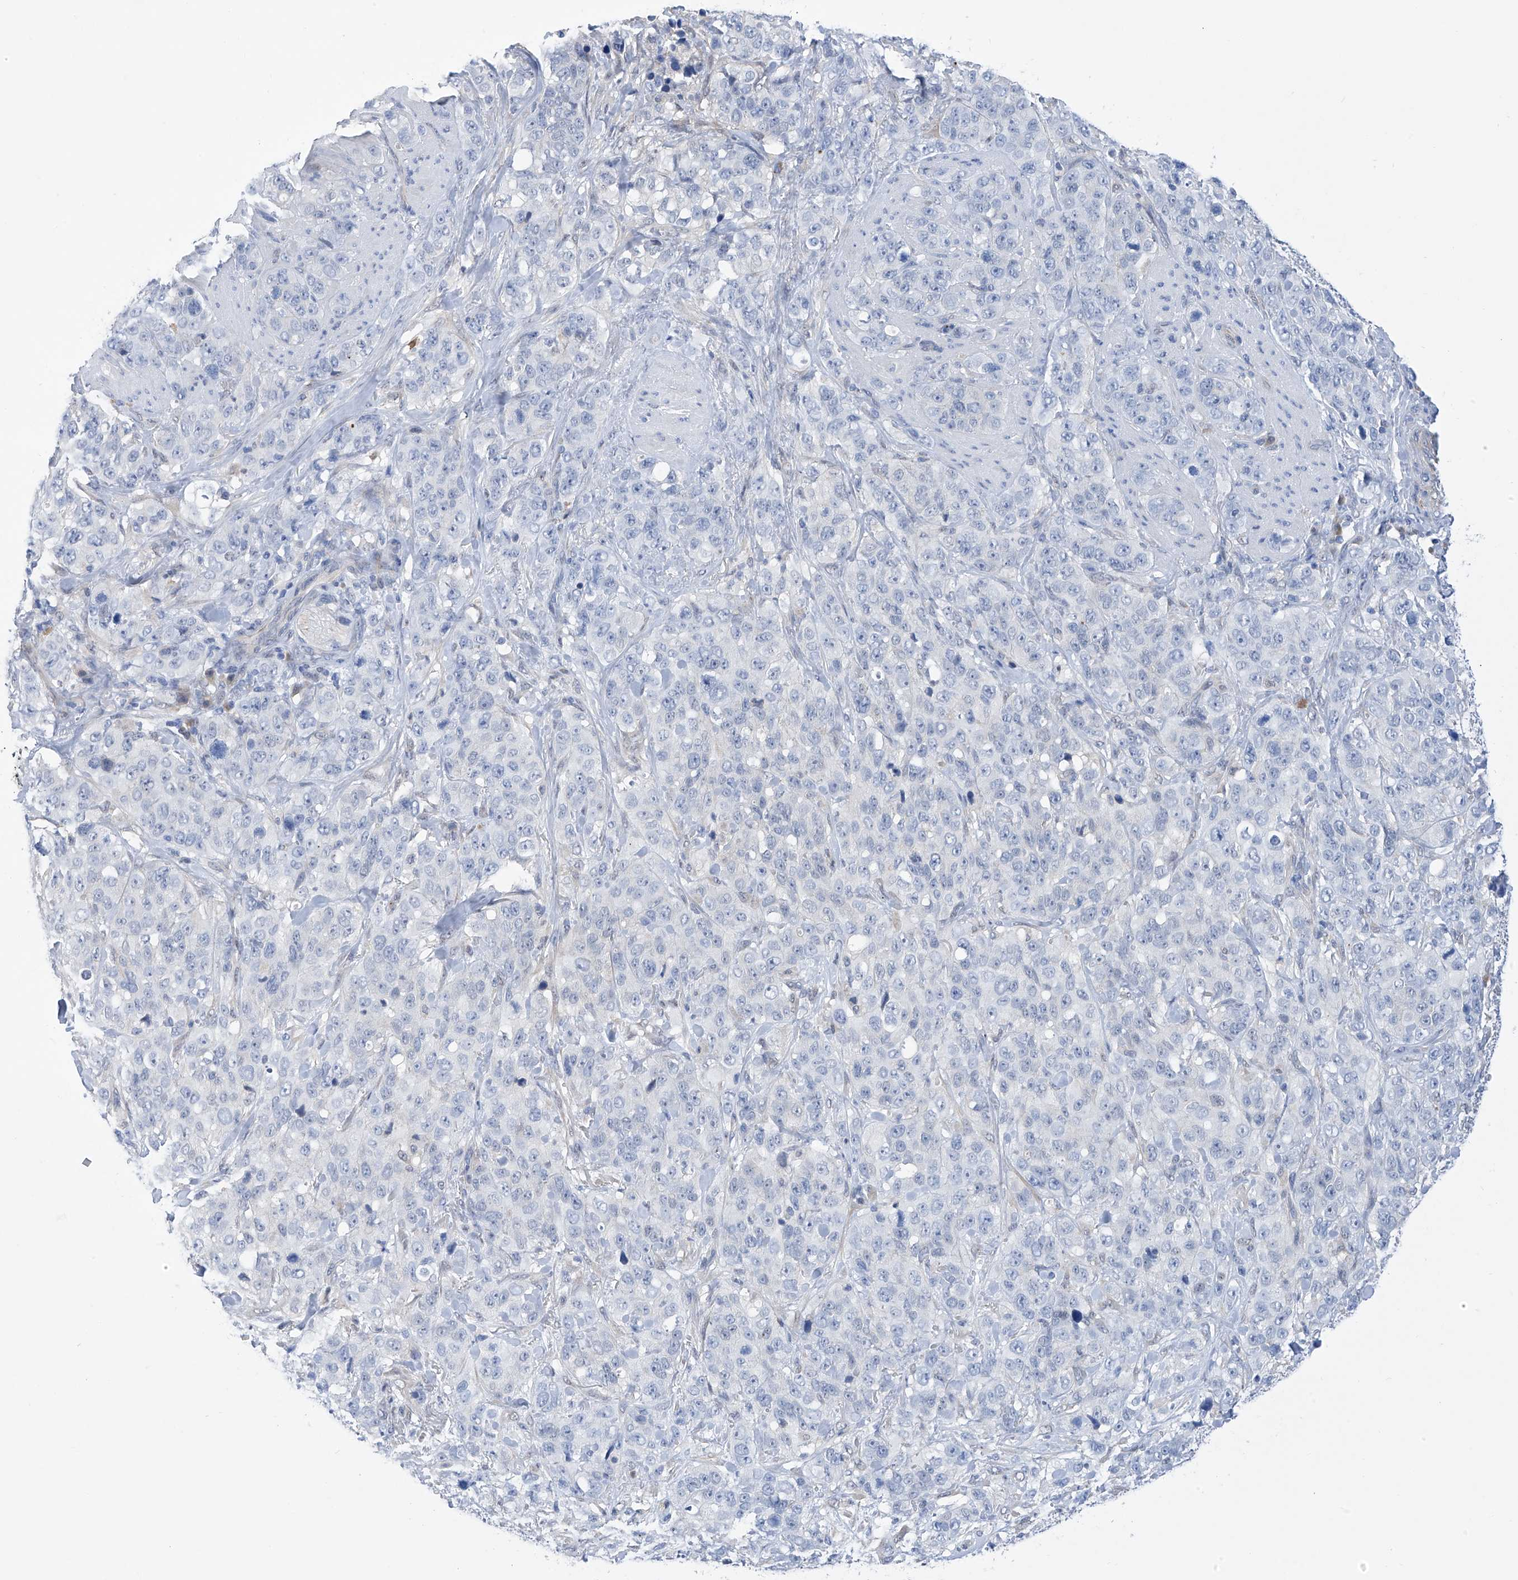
{"staining": {"intensity": "negative", "quantity": "none", "location": "none"}, "tissue": "stomach cancer", "cell_type": "Tumor cells", "image_type": "cancer", "snomed": [{"axis": "morphology", "description": "Adenocarcinoma, NOS"}, {"axis": "topography", "description": "Stomach"}], "caption": "A histopathology image of stomach cancer (adenocarcinoma) stained for a protein displays no brown staining in tumor cells. The staining is performed using DAB brown chromogen with nuclei counter-stained in using hematoxylin.", "gene": "PGM3", "patient": {"sex": "male", "age": 48}}